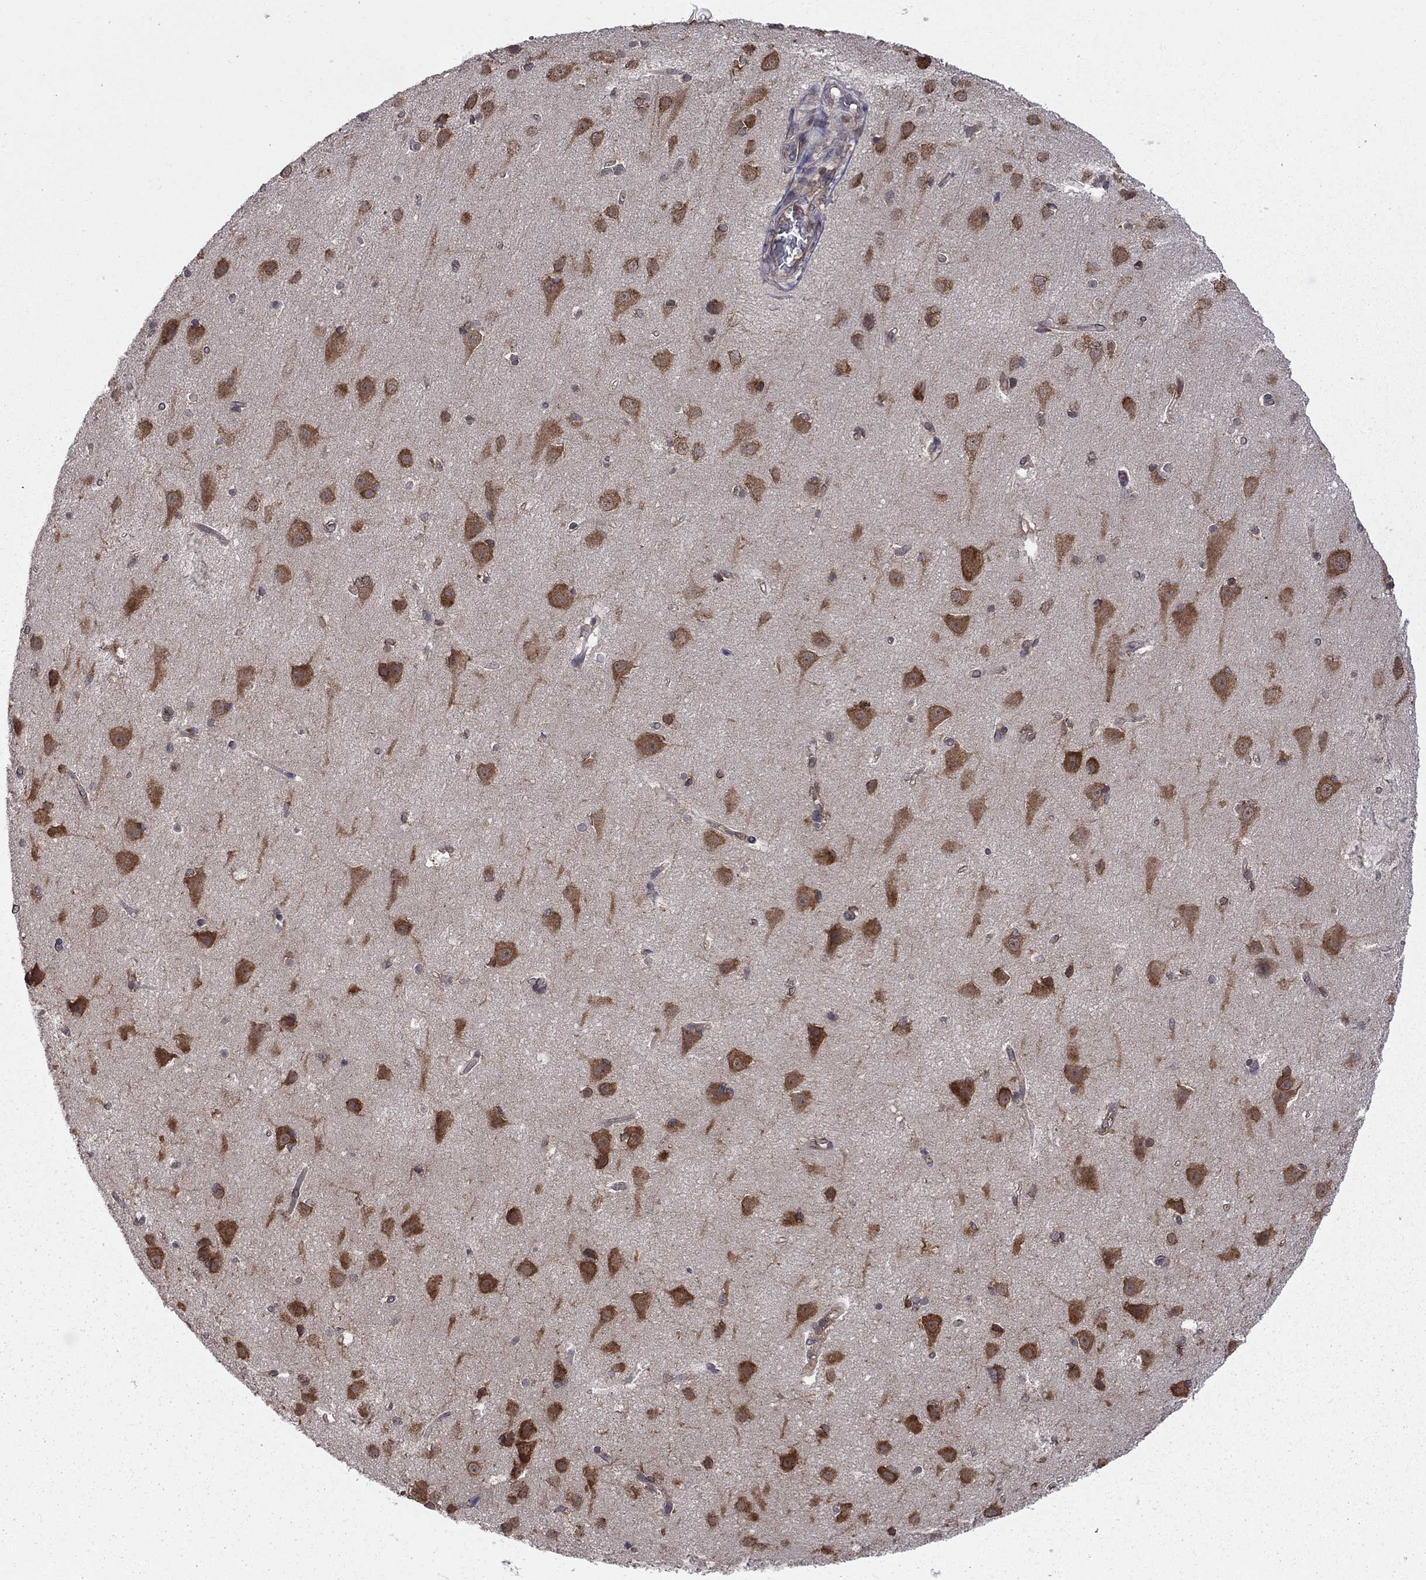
{"staining": {"intensity": "weak", "quantity": "<25%", "location": "cytoplasmic/membranous"}, "tissue": "cerebral cortex", "cell_type": "Endothelial cells", "image_type": "normal", "snomed": [{"axis": "morphology", "description": "Normal tissue, NOS"}, {"axis": "topography", "description": "Cerebral cortex"}], "caption": "The photomicrograph demonstrates no significant expression in endothelial cells of cerebral cortex.", "gene": "NAA50", "patient": {"sex": "male", "age": 37}}